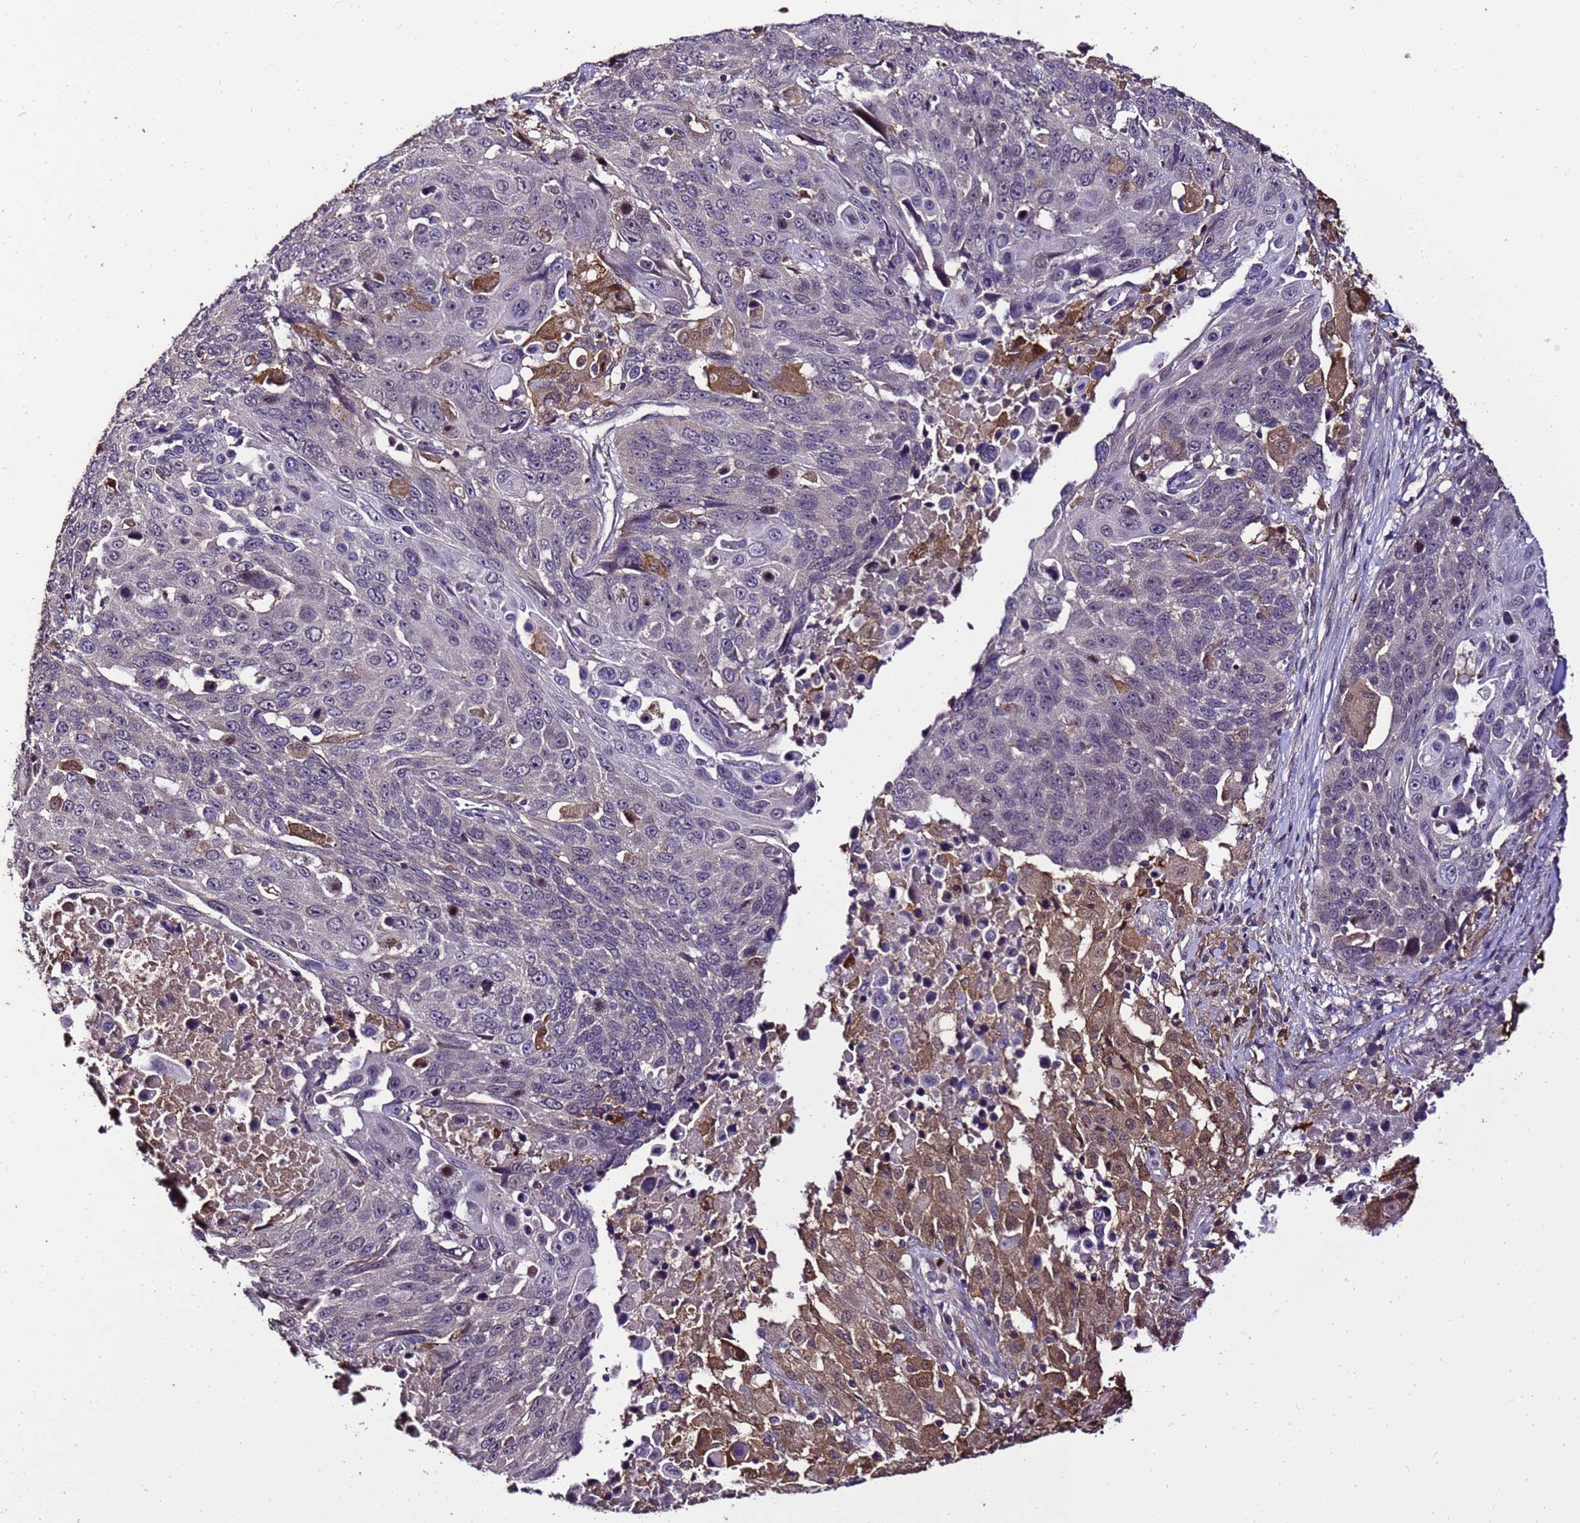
{"staining": {"intensity": "negative", "quantity": "none", "location": "none"}, "tissue": "lung cancer", "cell_type": "Tumor cells", "image_type": "cancer", "snomed": [{"axis": "morphology", "description": "Squamous cell carcinoma, NOS"}, {"axis": "topography", "description": "Lung"}], "caption": "There is no significant expression in tumor cells of squamous cell carcinoma (lung).", "gene": "ZNF329", "patient": {"sex": "male", "age": 66}}